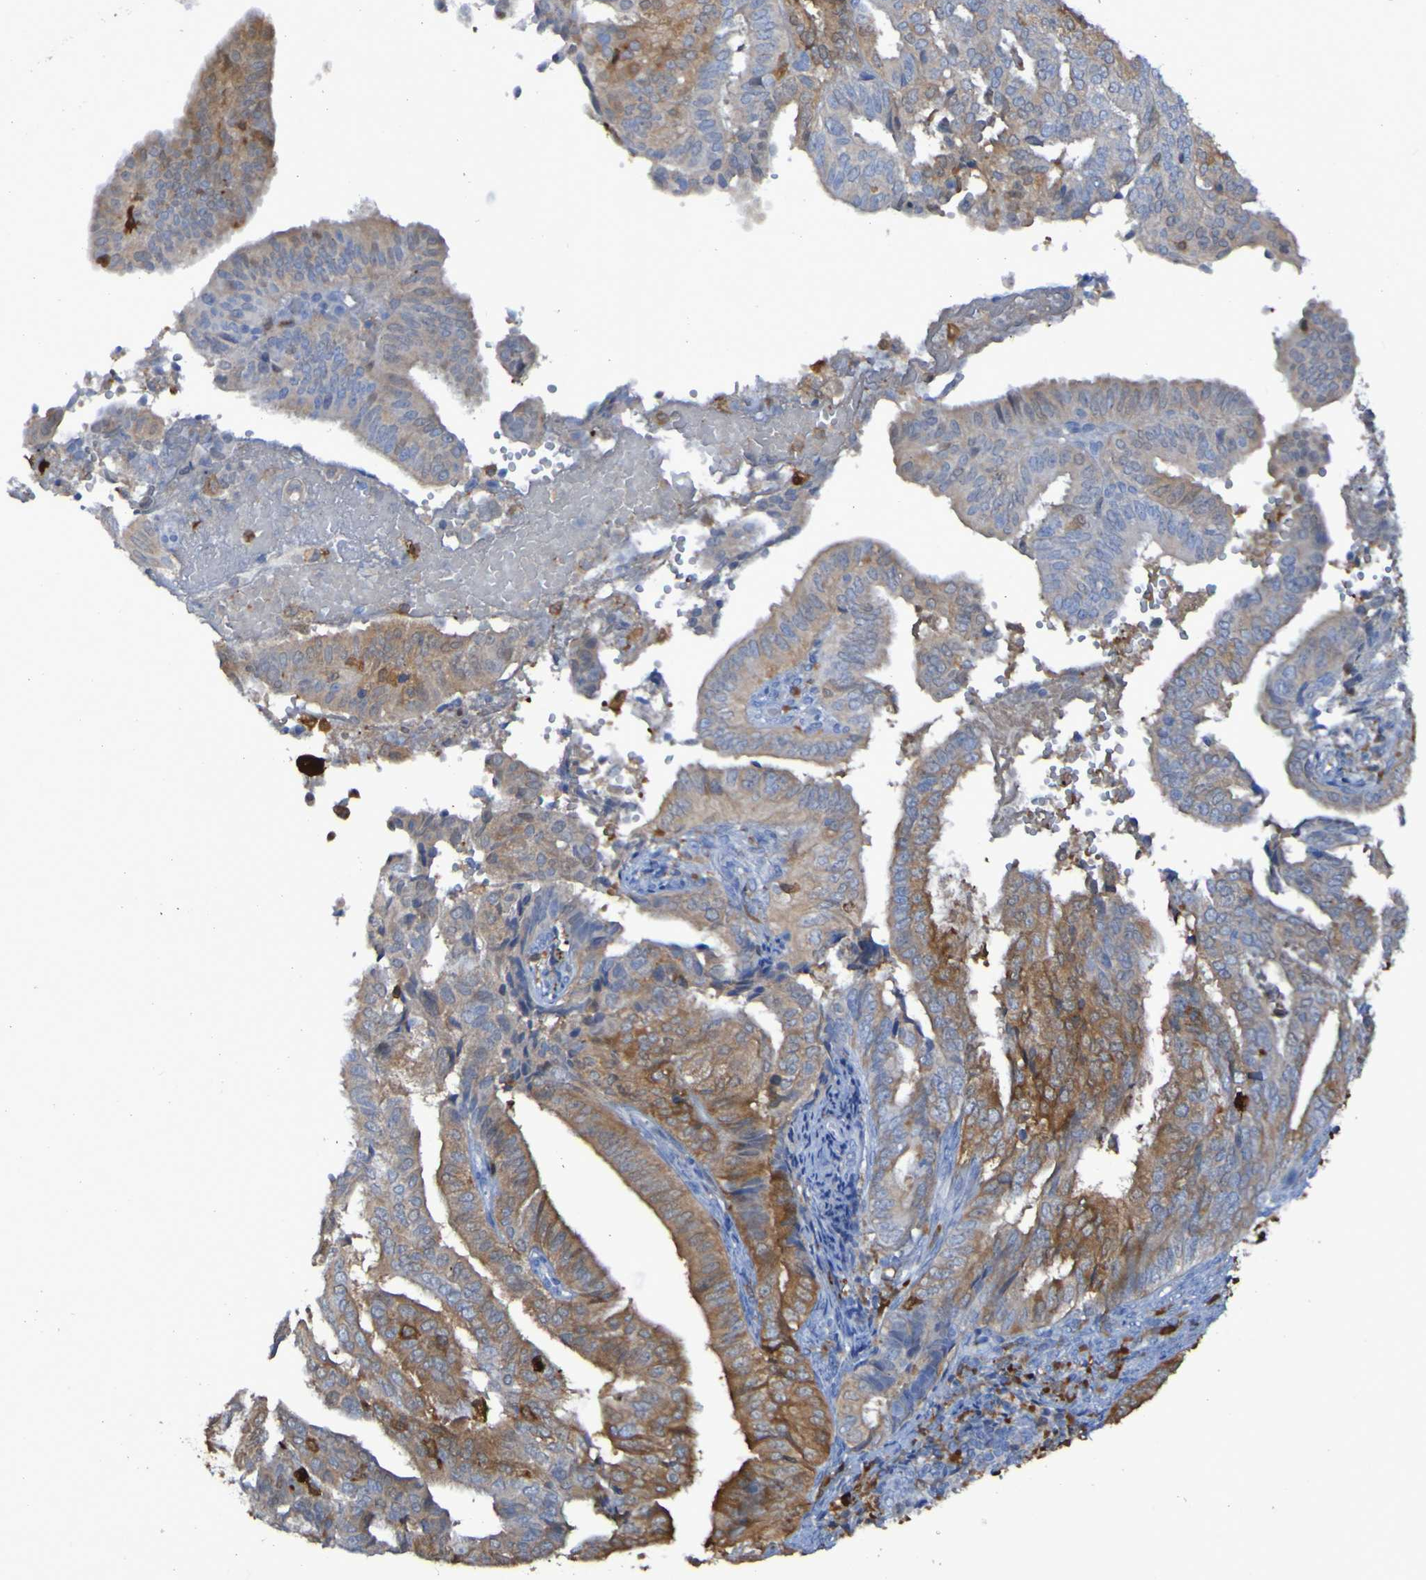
{"staining": {"intensity": "moderate", "quantity": ">75%", "location": "cytoplasmic/membranous"}, "tissue": "endometrial cancer", "cell_type": "Tumor cells", "image_type": "cancer", "snomed": [{"axis": "morphology", "description": "Adenocarcinoma, NOS"}, {"axis": "topography", "description": "Endometrium"}], "caption": "Endometrial cancer (adenocarcinoma) stained for a protein (brown) displays moderate cytoplasmic/membranous positive positivity in about >75% of tumor cells.", "gene": "MPPE1", "patient": {"sex": "female", "age": 58}}